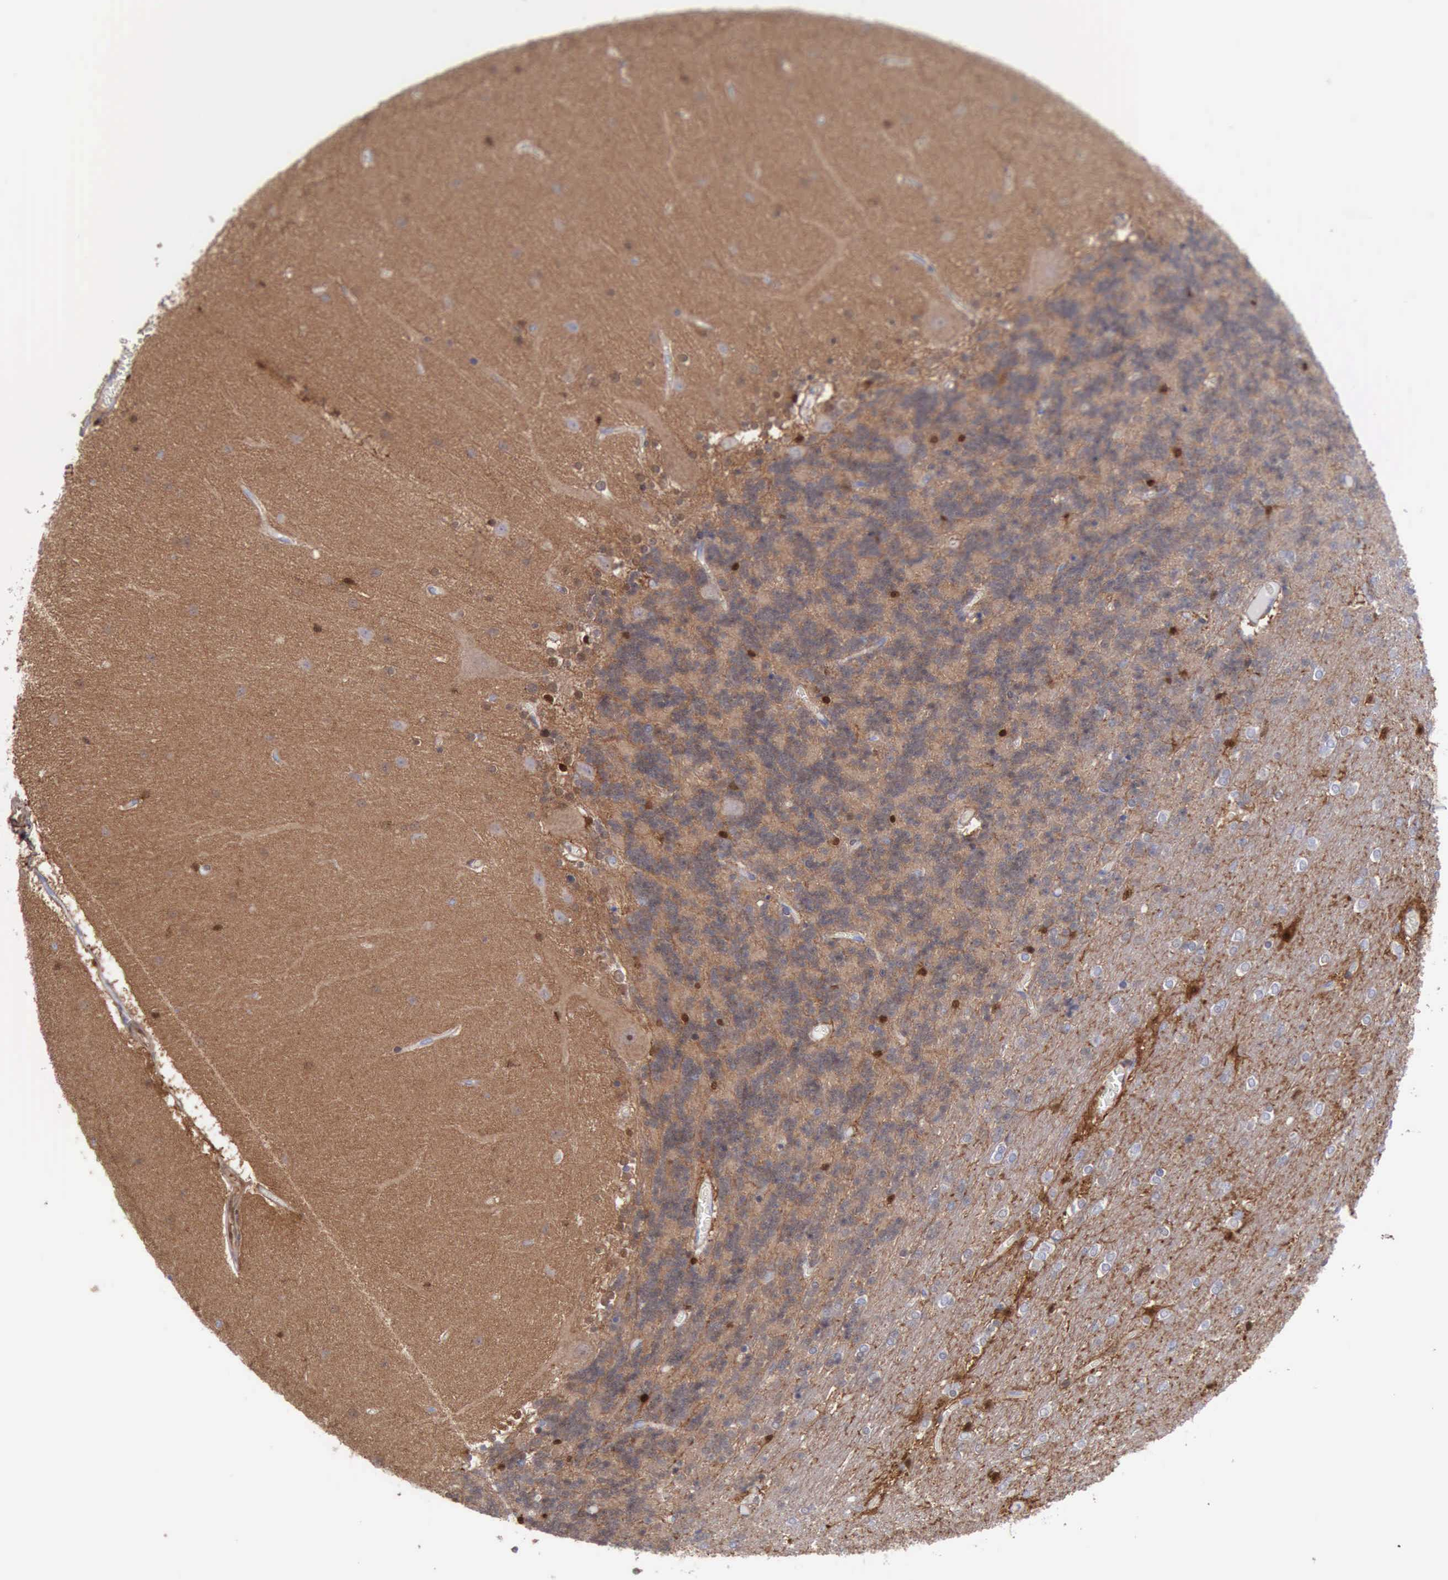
{"staining": {"intensity": "moderate", "quantity": "<25%", "location": "cytoplasmic/membranous,nuclear"}, "tissue": "cerebellum", "cell_type": "Cells in granular layer", "image_type": "normal", "snomed": [{"axis": "morphology", "description": "Normal tissue, NOS"}, {"axis": "topography", "description": "Cerebellum"}], "caption": "Unremarkable cerebellum exhibits moderate cytoplasmic/membranous,nuclear staining in approximately <25% of cells in granular layer.", "gene": "FHL1", "patient": {"sex": "female", "age": 54}}